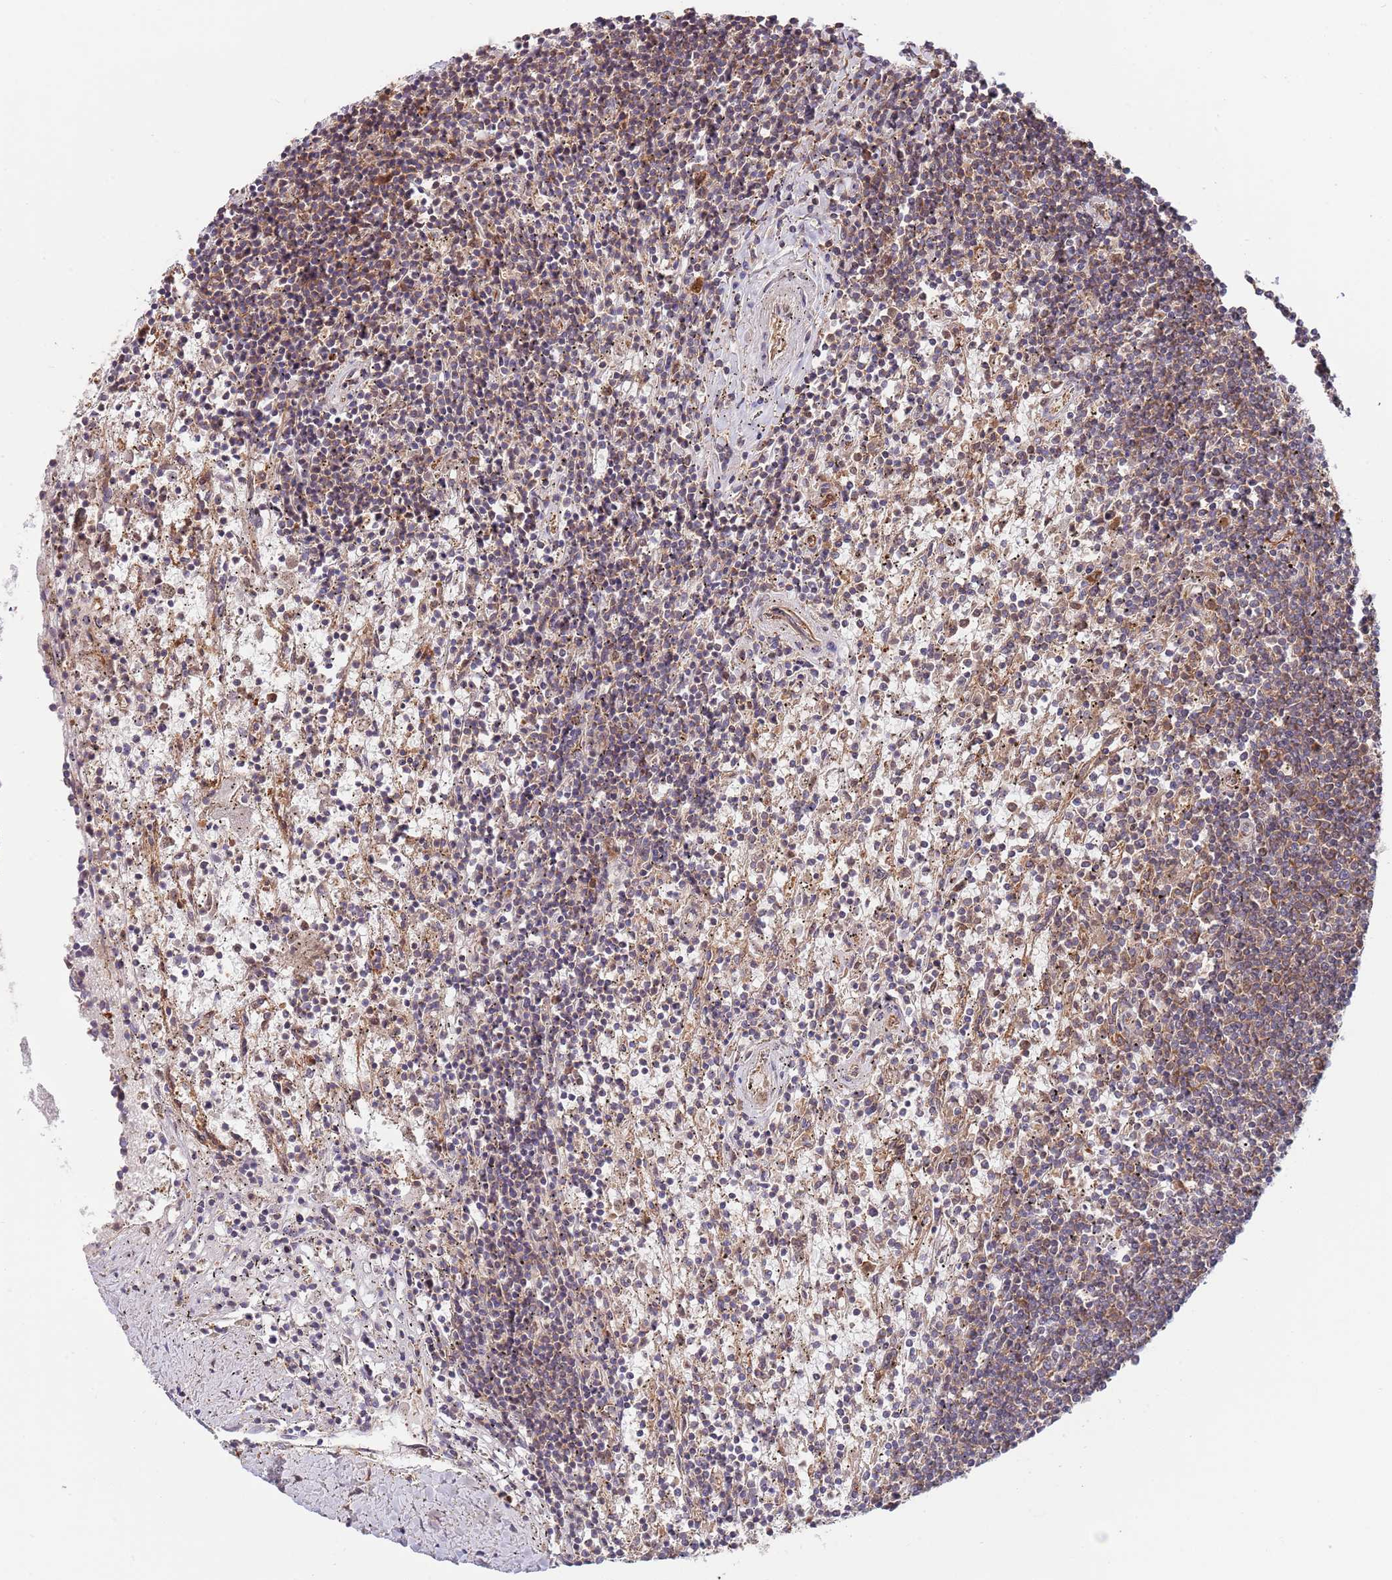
{"staining": {"intensity": "moderate", "quantity": "25%-75%", "location": "cytoplasmic/membranous"}, "tissue": "lymphoma", "cell_type": "Tumor cells", "image_type": "cancer", "snomed": [{"axis": "morphology", "description": "Malignant lymphoma, non-Hodgkin's type, Low grade"}, {"axis": "topography", "description": "Spleen"}], "caption": "There is medium levels of moderate cytoplasmic/membranous staining in tumor cells of lymphoma, as demonstrated by immunohistochemical staining (brown color).", "gene": "EIF3F", "patient": {"sex": "male", "age": 76}}